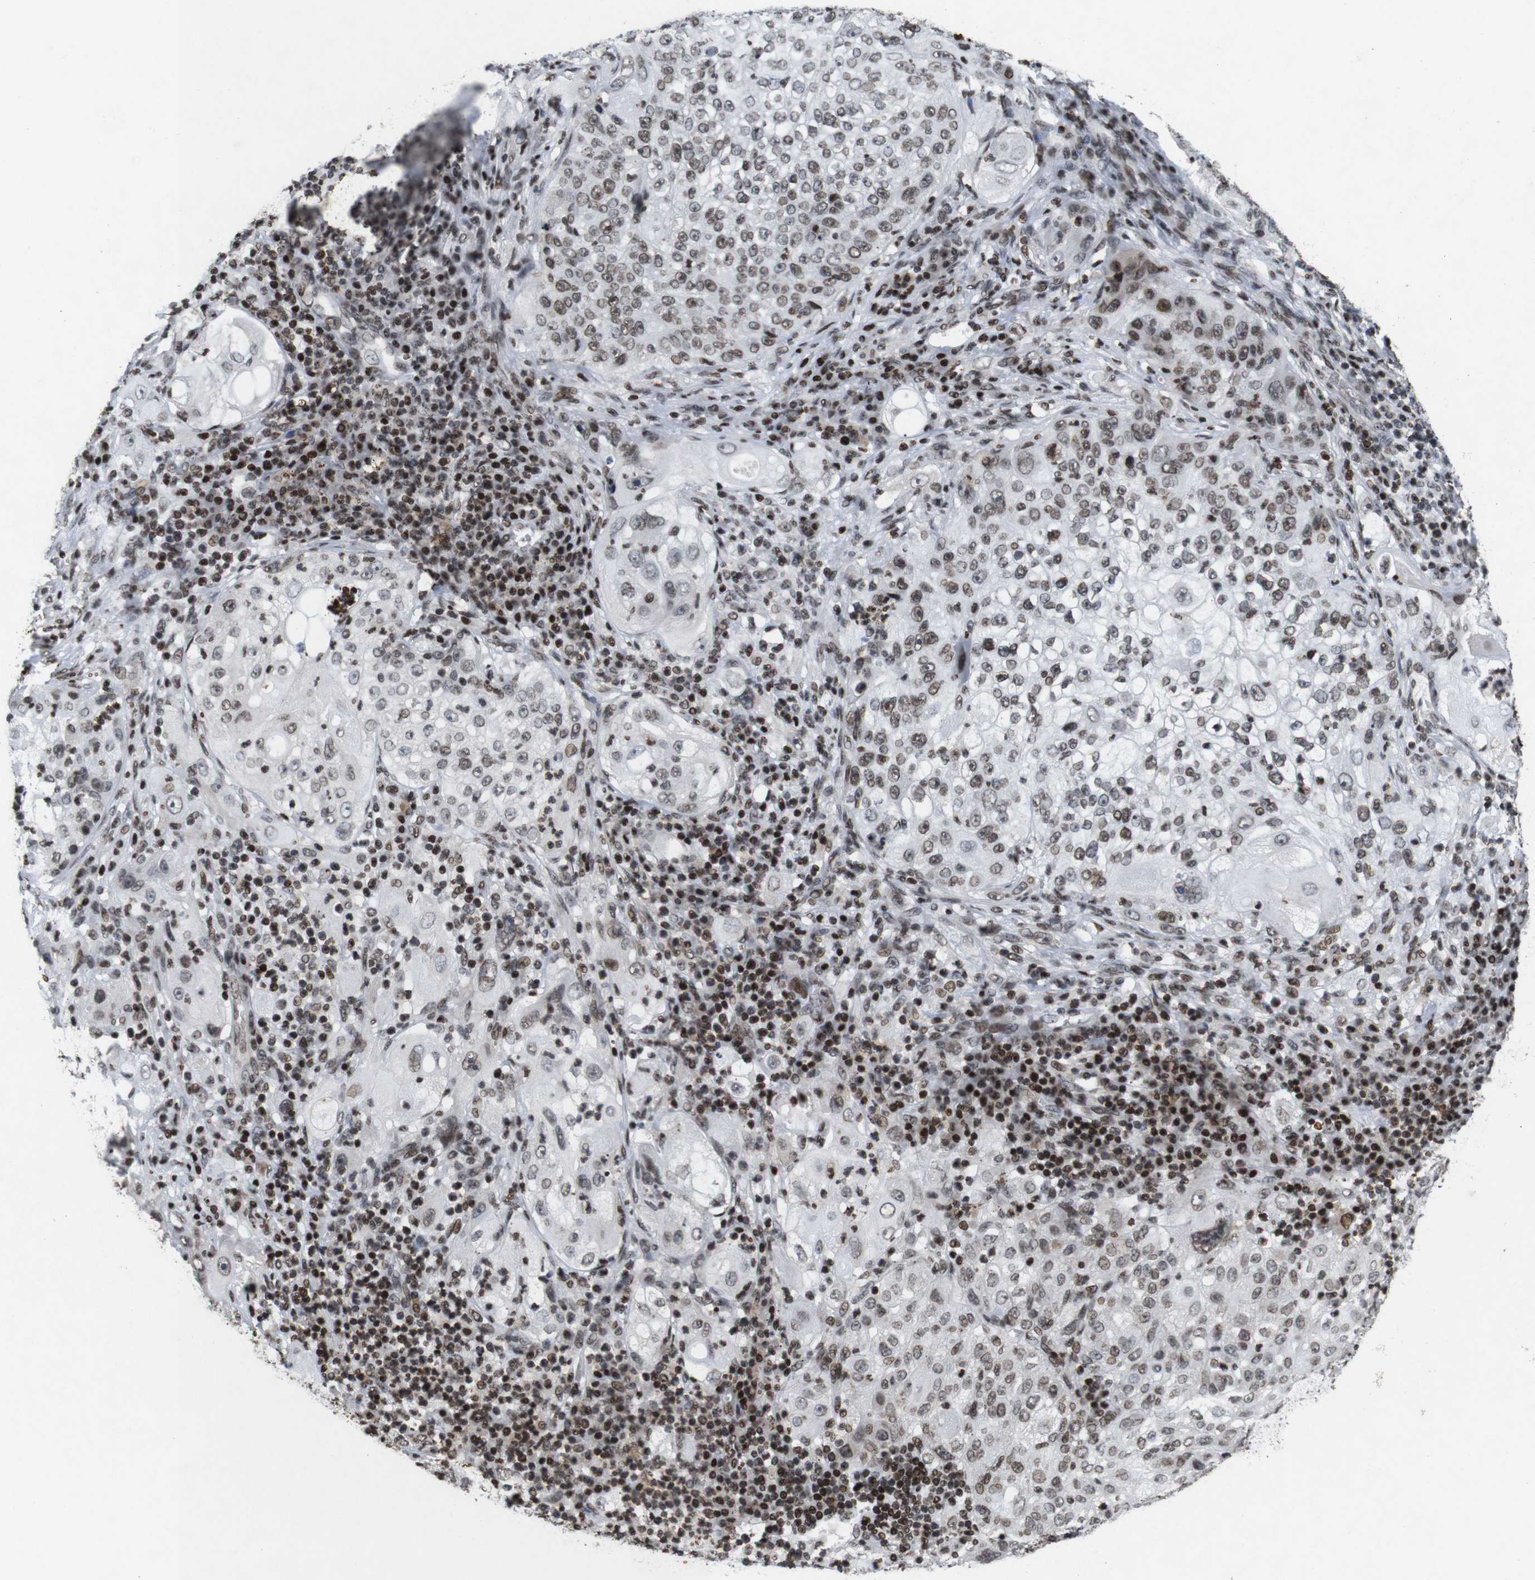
{"staining": {"intensity": "moderate", "quantity": ">75%", "location": "nuclear"}, "tissue": "lung cancer", "cell_type": "Tumor cells", "image_type": "cancer", "snomed": [{"axis": "morphology", "description": "Inflammation, NOS"}, {"axis": "morphology", "description": "Squamous cell carcinoma, NOS"}, {"axis": "topography", "description": "Lymph node"}, {"axis": "topography", "description": "Soft tissue"}, {"axis": "topography", "description": "Lung"}], "caption": "High-magnification brightfield microscopy of squamous cell carcinoma (lung) stained with DAB (brown) and counterstained with hematoxylin (blue). tumor cells exhibit moderate nuclear positivity is appreciated in approximately>75% of cells. The protein of interest is shown in brown color, while the nuclei are stained blue.", "gene": "MAGEH1", "patient": {"sex": "male", "age": 66}}